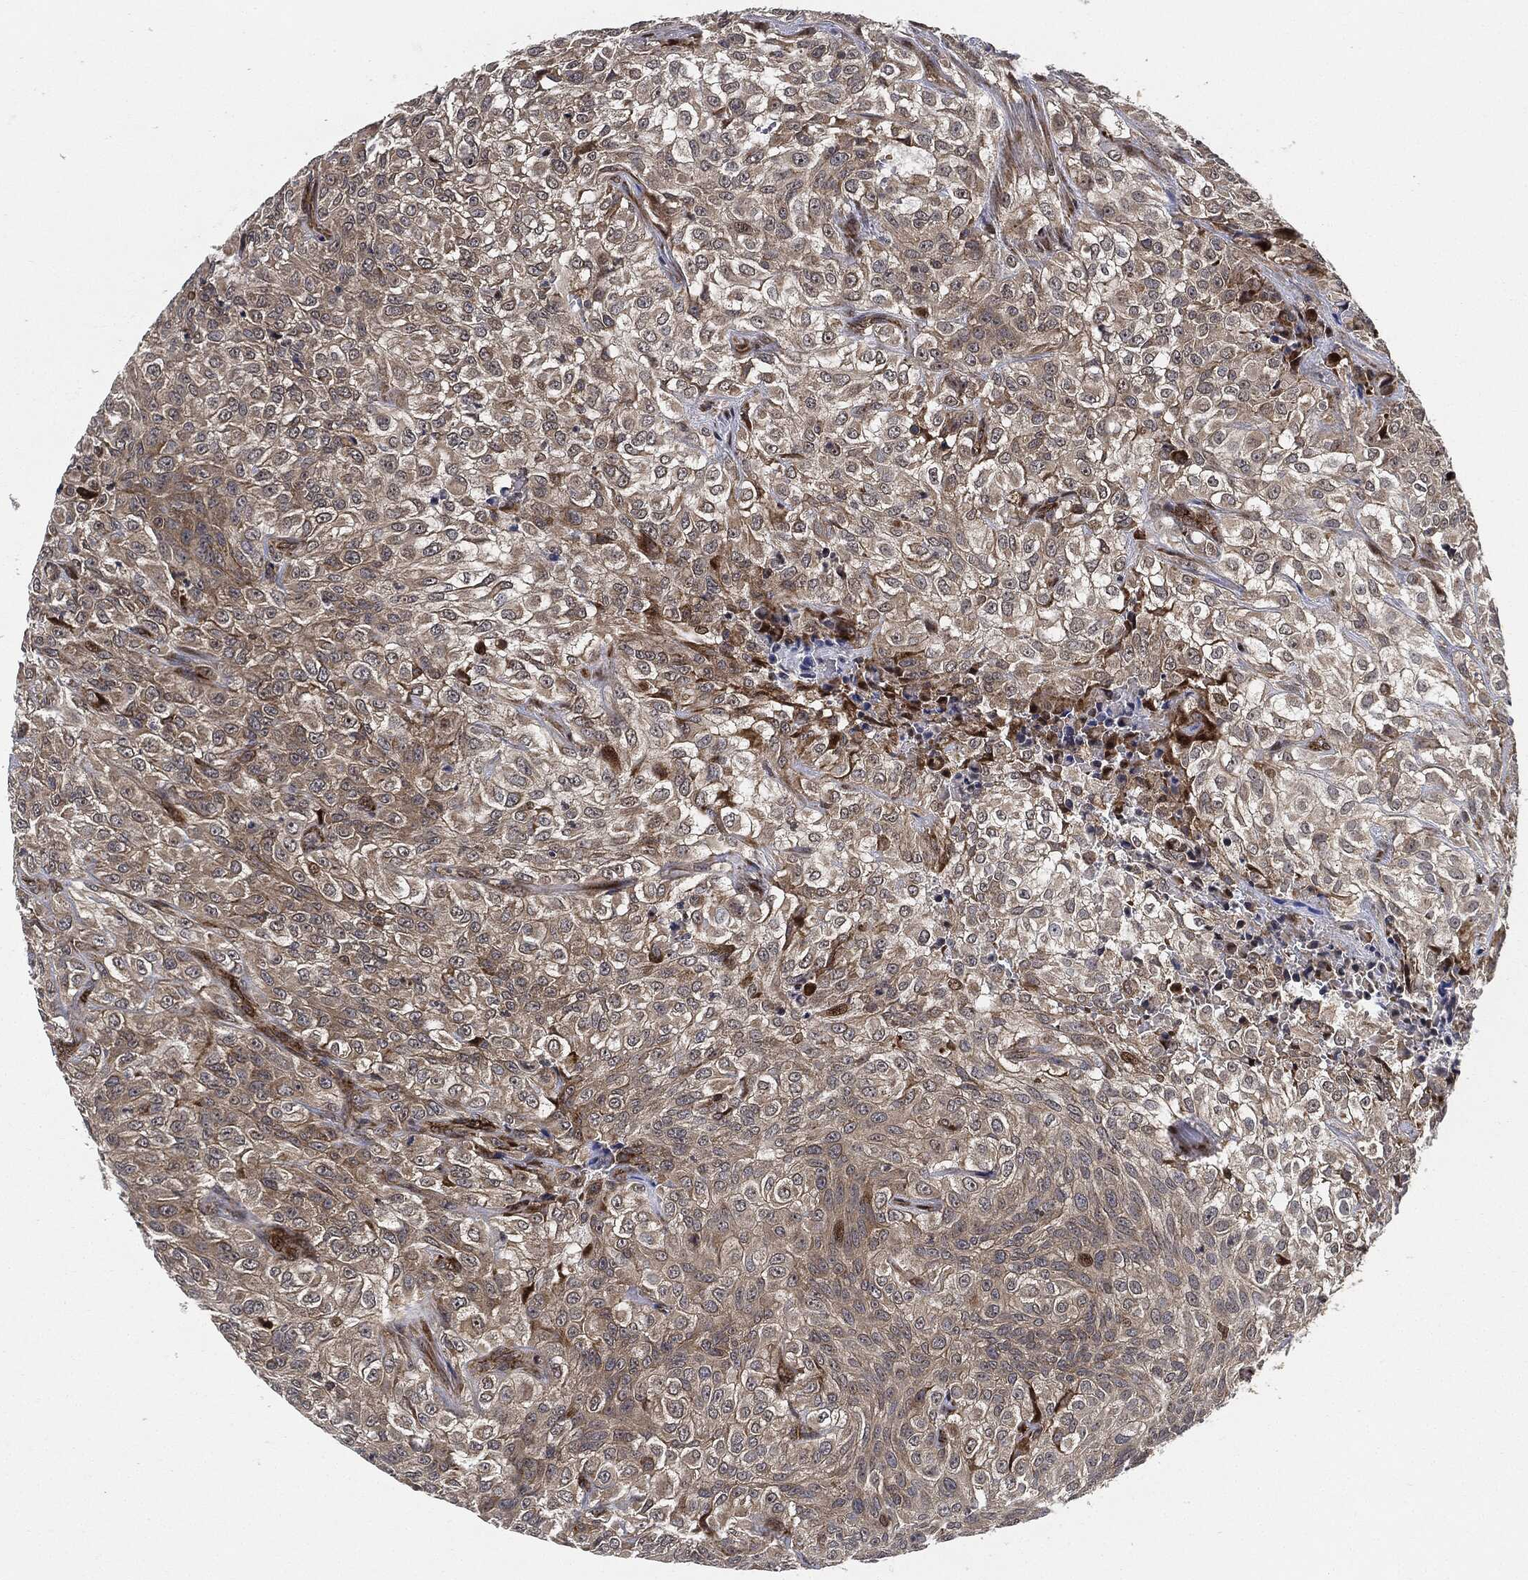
{"staining": {"intensity": "weak", "quantity": "<25%", "location": "cytoplasmic/membranous"}, "tissue": "urothelial cancer", "cell_type": "Tumor cells", "image_type": "cancer", "snomed": [{"axis": "morphology", "description": "Urothelial carcinoma, High grade"}, {"axis": "topography", "description": "Urinary bladder"}], "caption": "Micrograph shows no significant protein expression in tumor cells of urothelial carcinoma (high-grade).", "gene": "RNASEL", "patient": {"sex": "male", "age": 56}}